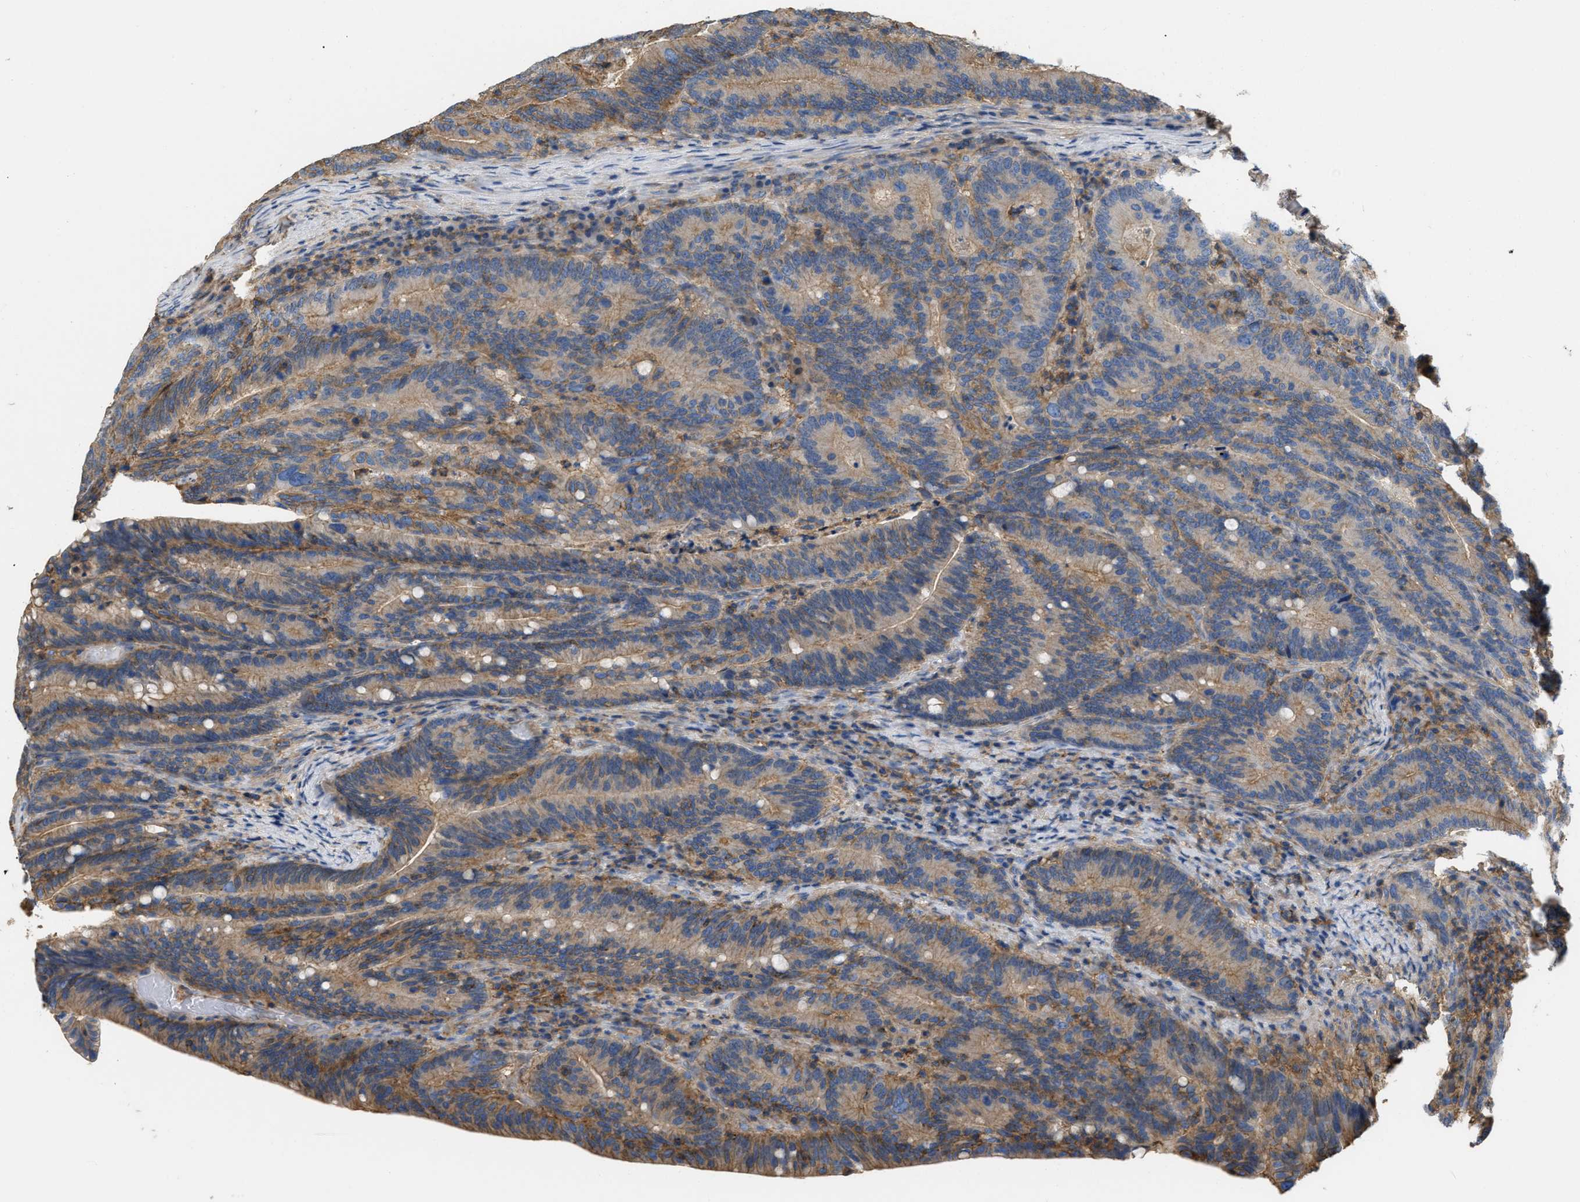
{"staining": {"intensity": "moderate", "quantity": ">75%", "location": "cytoplasmic/membranous"}, "tissue": "colorectal cancer", "cell_type": "Tumor cells", "image_type": "cancer", "snomed": [{"axis": "morphology", "description": "Adenocarcinoma, NOS"}, {"axis": "topography", "description": "Colon"}], "caption": "DAB immunohistochemical staining of human colorectal cancer shows moderate cytoplasmic/membranous protein staining in approximately >75% of tumor cells.", "gene": "GNB4", "patient": {"sex": "female", "age": 66}}